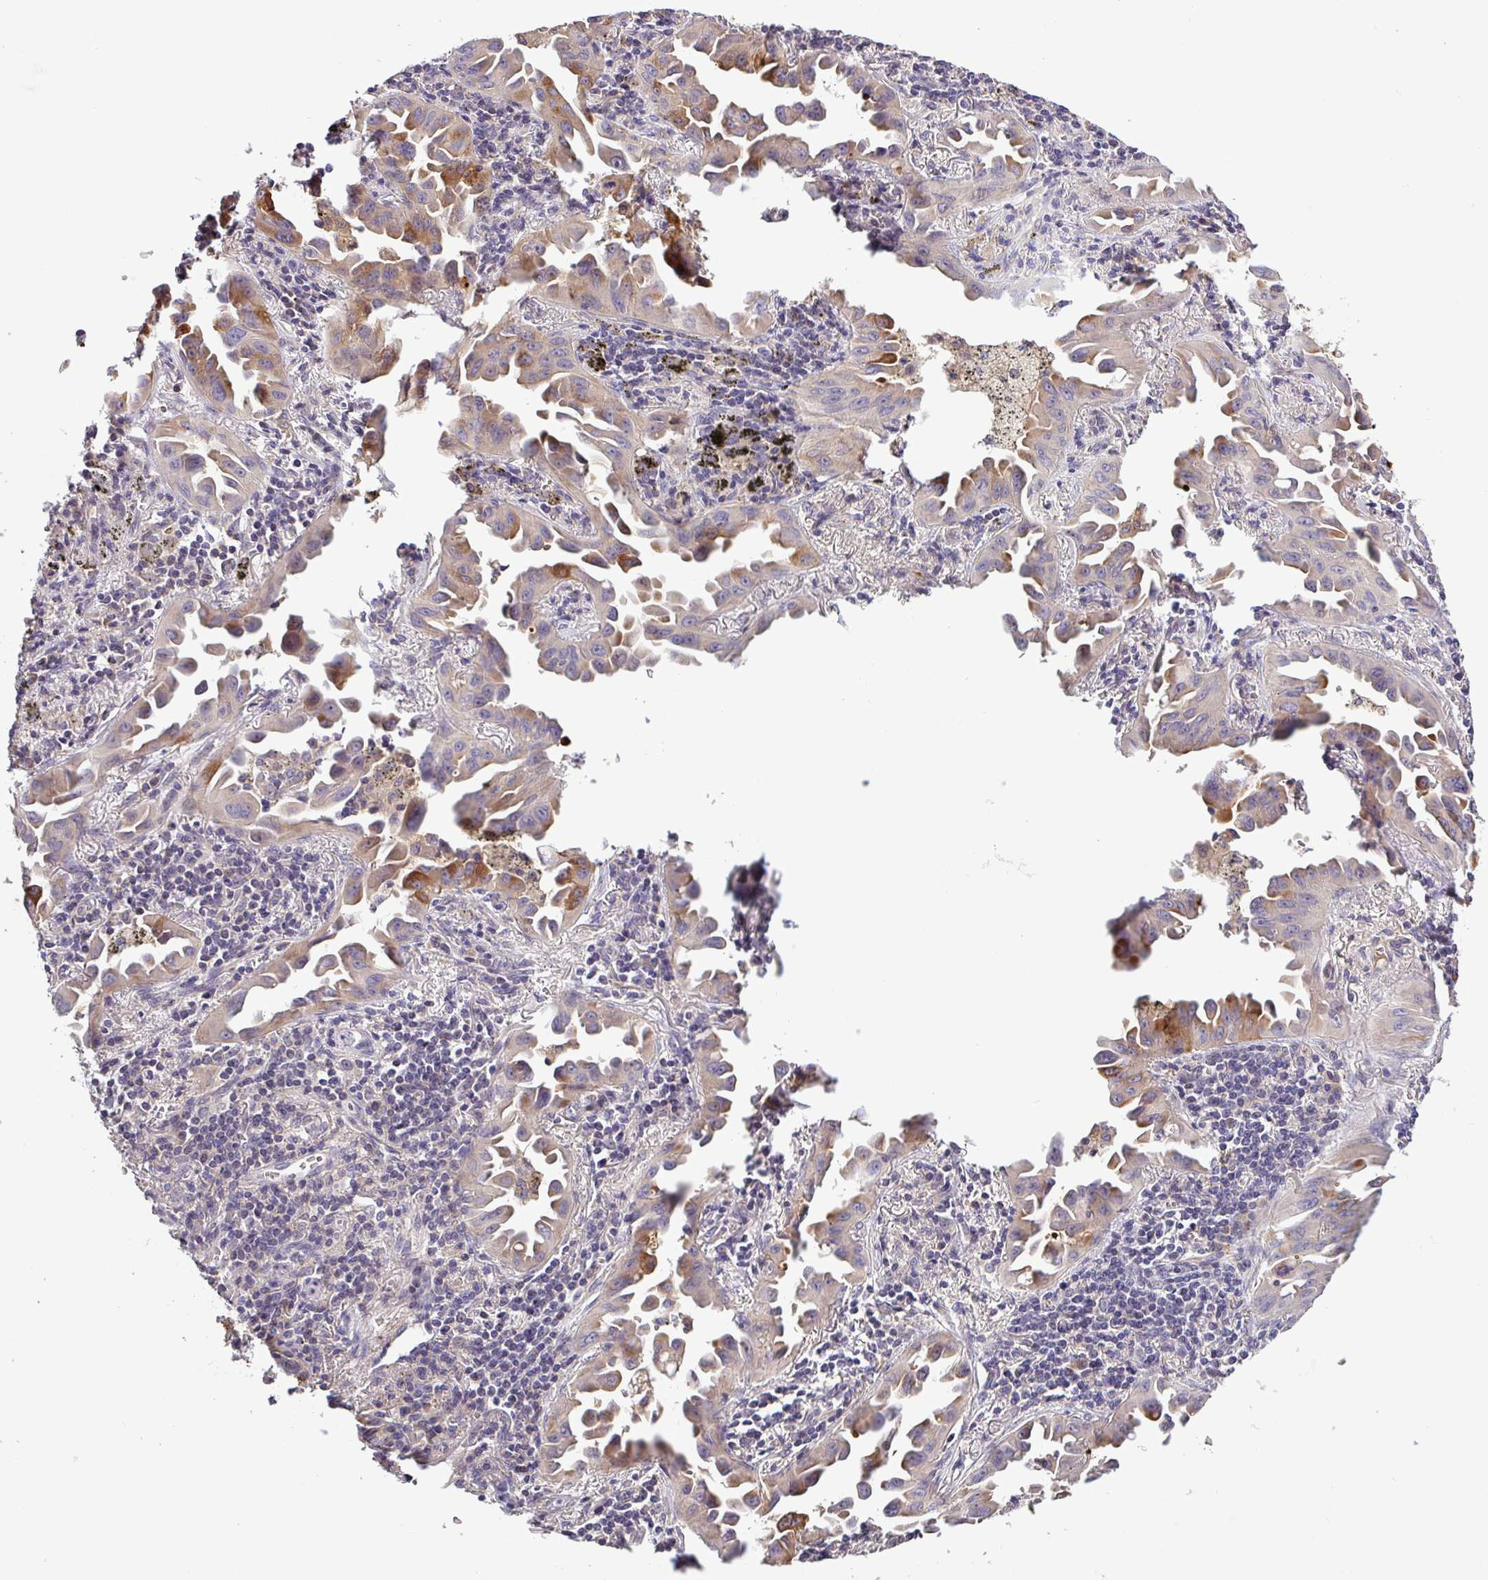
{"staining": {"intensity": "moderate", "quantity": "25%-75%", "location": "cytoplasmic/membranous"}, "tissue": "lung cancer", "cell_type": "Tumor cells", "image_type": "cancer", "snomed": [{"axis": "morphology", "description": "Adenocarcinoma, NOS"}, {"axis": "topography", "description": "Lung"}], "caption": "A histopathology image of human lung cancer (adenocarcinoma) stained for a protein demonstrates moderate cytoplasmic/membranous brown staining in tumor cells. The staining was performed using DAB (3,3'-diaminobenzidine) to visualize the protein expression in brown, while the nuclei were stained in blue with hematoxylin (Magnification: 20x).", "gene": "SFTPB", "patient": {"sex": "male", "age": 68}}